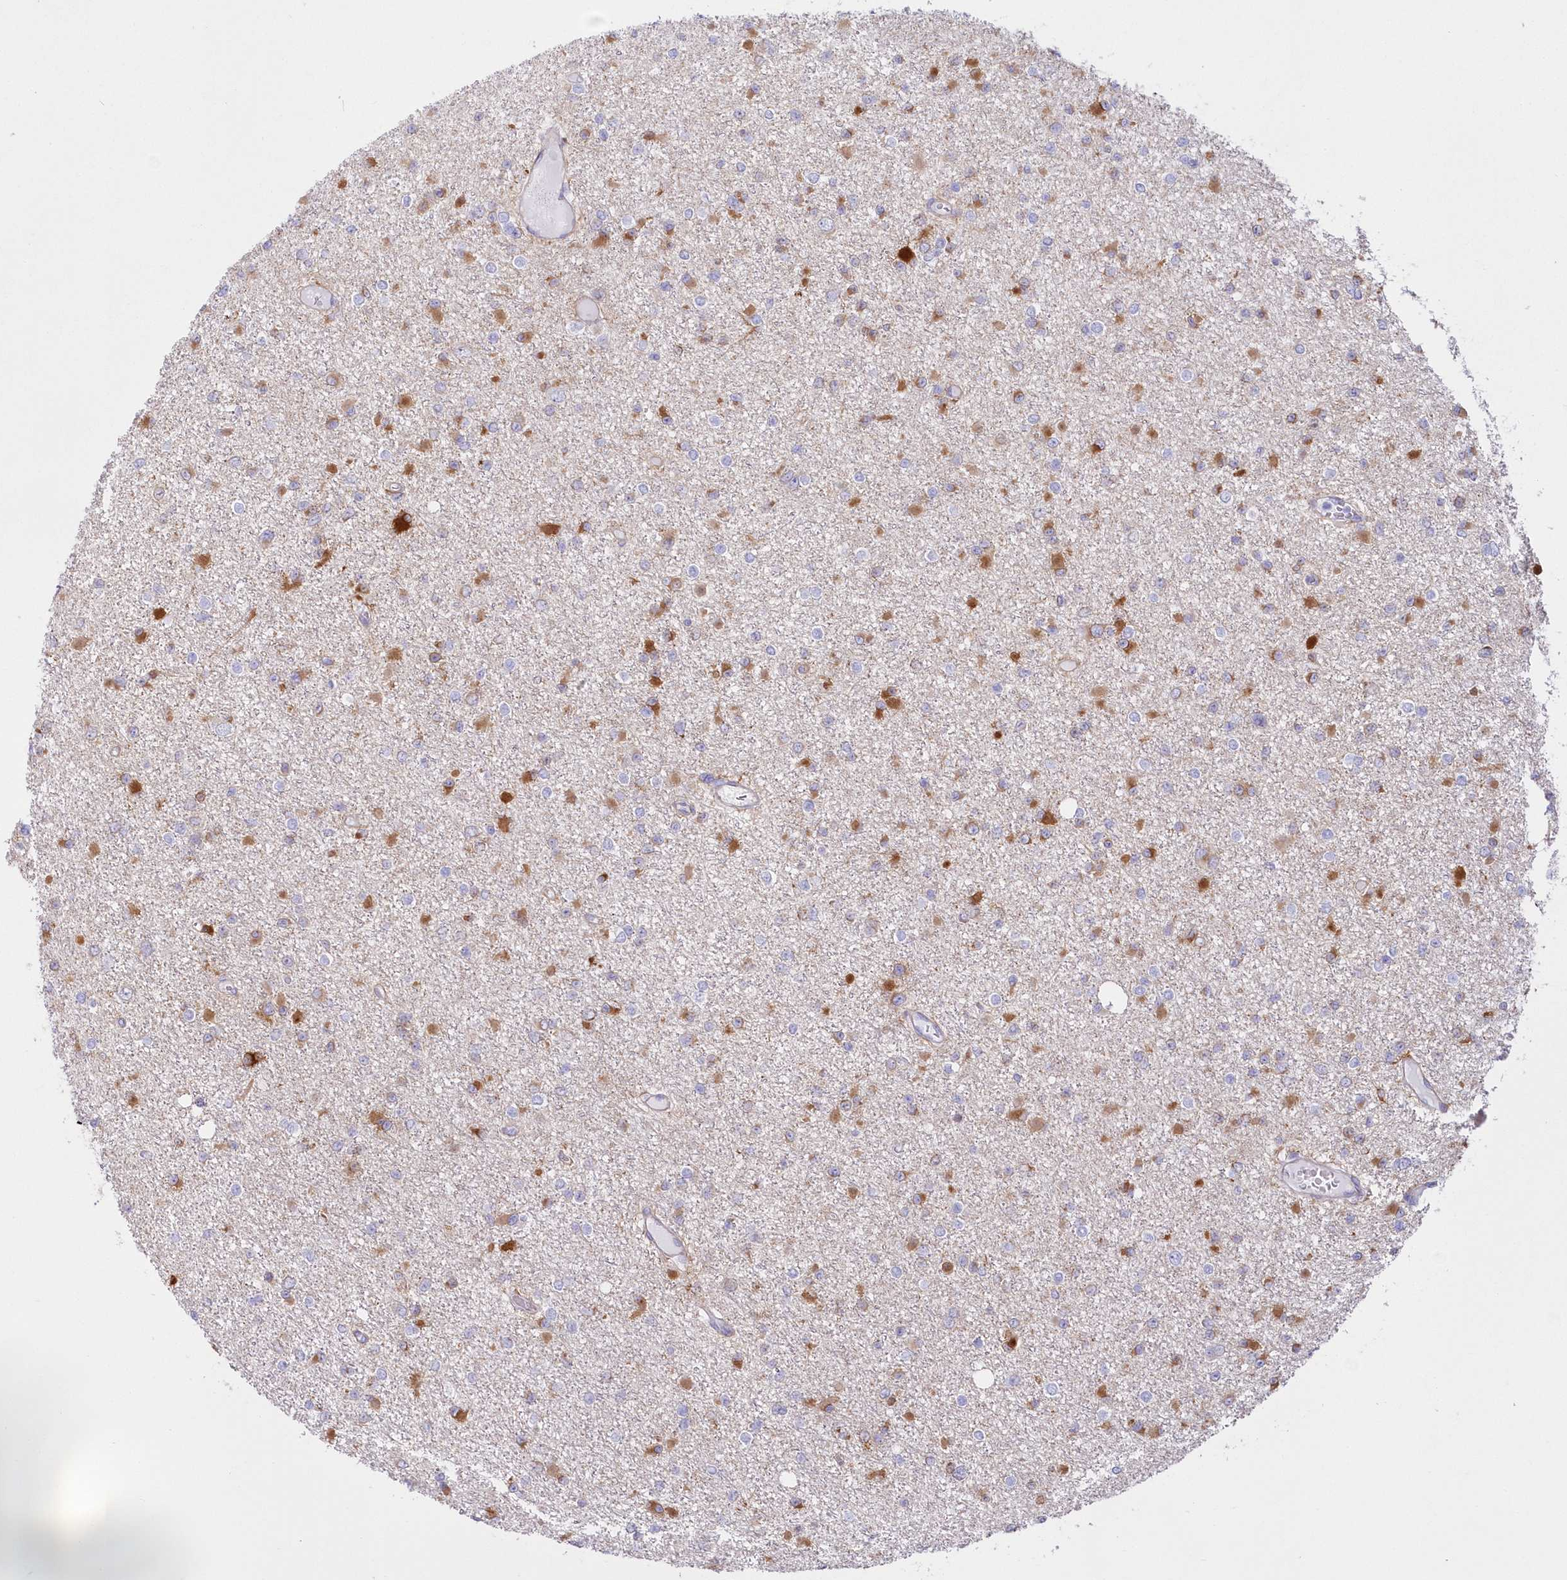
{"staining": {"intensity": "negative", "quantity": "none", "location": "none"}, "tissue": "glioma", "cell_type": "Tumor cells", "image_type": "cancer", "snomed": [{"axis": "morphology", "description": "Glioma, malignant, Low grade"}, {"axis": "topography", "description": "Brain"}], "caption": "Immunohistochemical staining of malignant low-grade glioma displays no significant staining in tumor cells. Brightfield microscopy of immunohistochemistry (IHC) stained with DAB (3,3'-diaminobenzidine) (brown) and hematoxylin (blue), captured at high magnification.", "gene": "YTHDC2", "patient": {"sex": "female", "age": 22}}